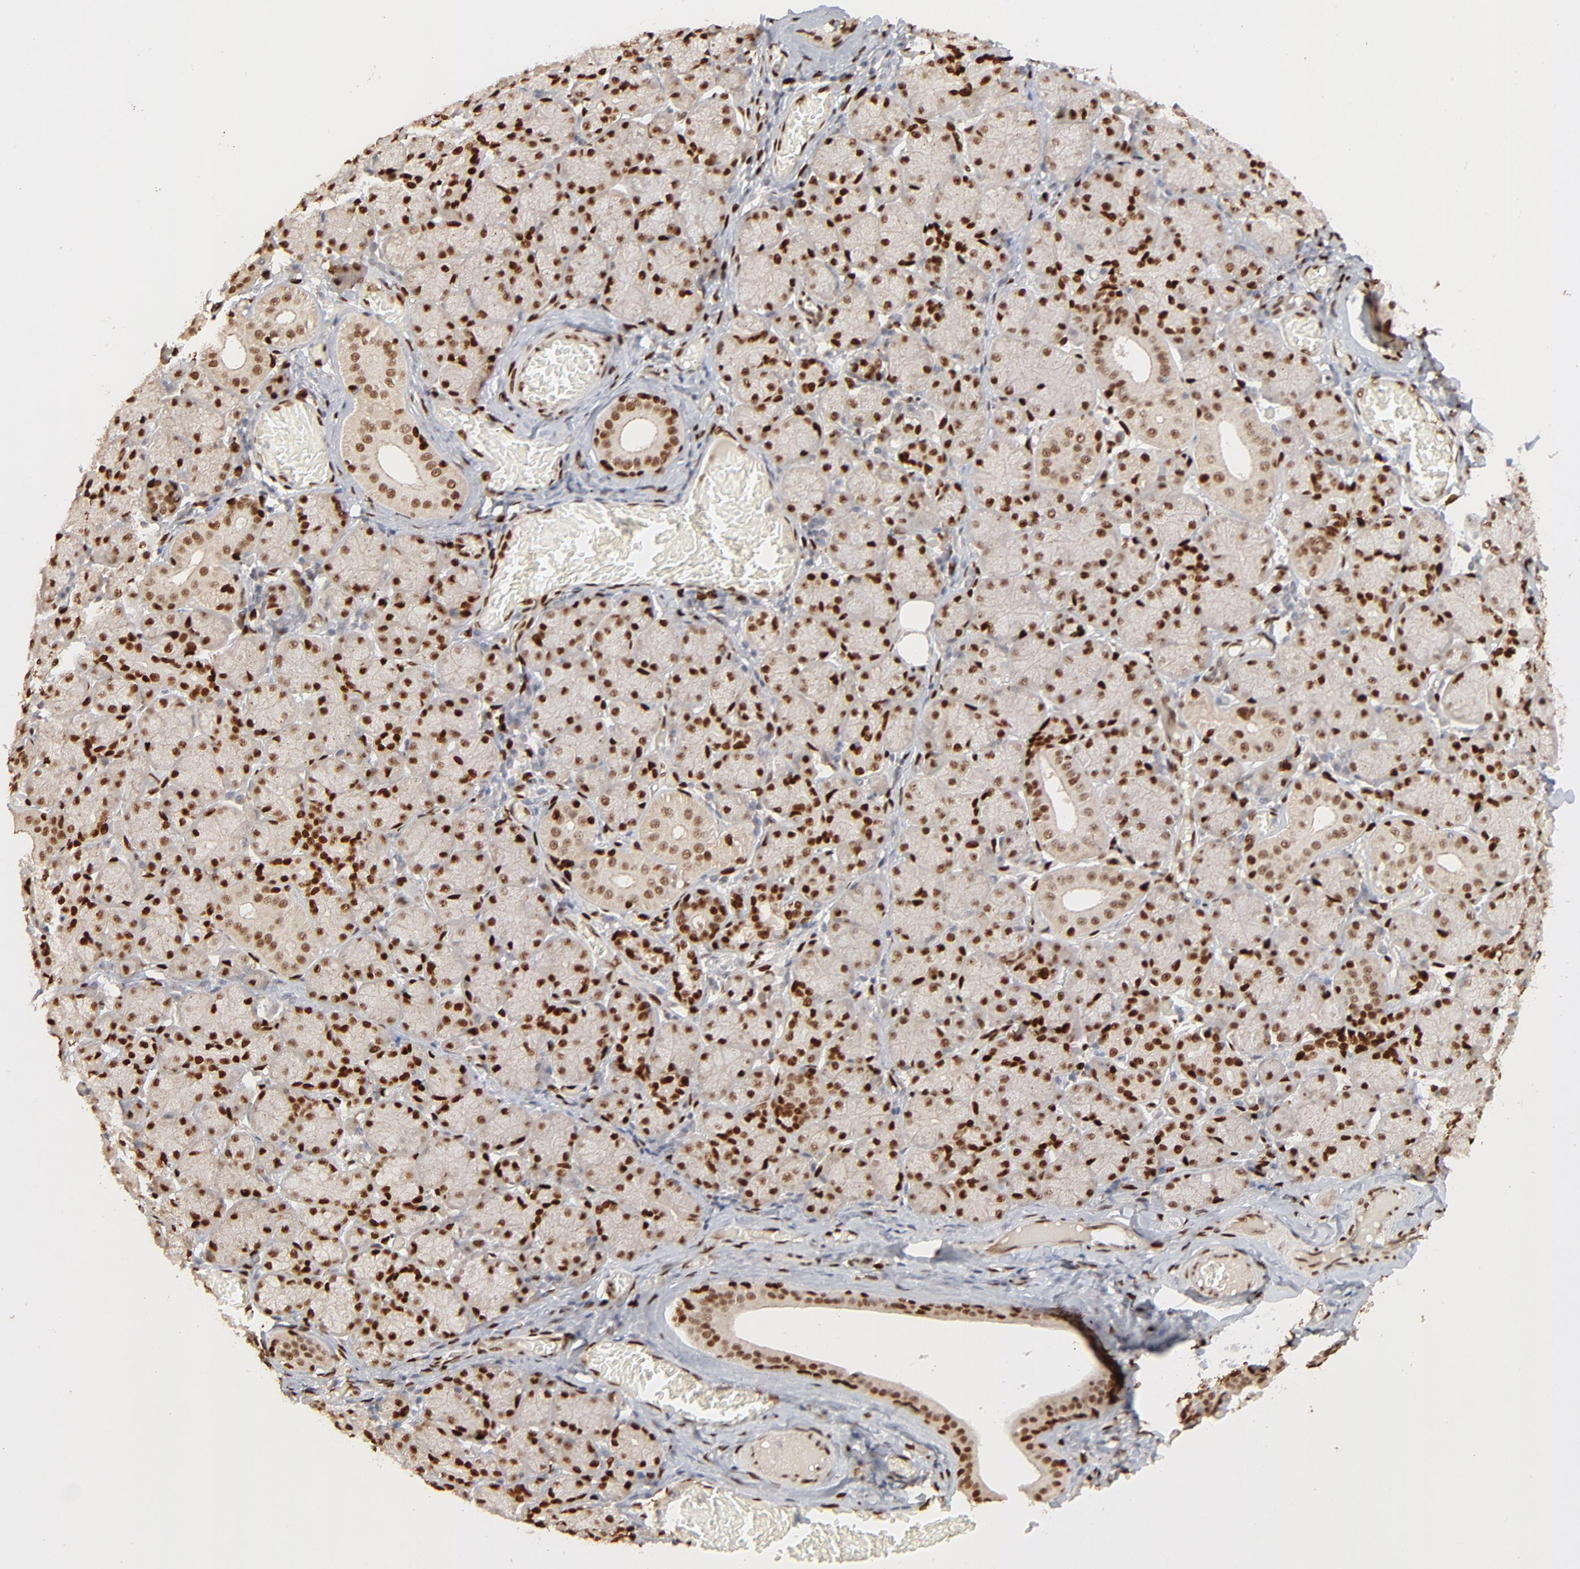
{"staining": {"intensity": "strong", "quantity": ">75%", "location": "nuclear"}, "tissue": "salivary gland", "cell_type": "Glandular cells", "image_type": "normal", "snomed": [{"axis": "morphology", "description": "Normal tissue, NOS"}, {"axis": "topography", "description": "Salivary gland"}], "caption": "Immunohistochemical staining of unremarkable human salivary gland demonstrates strong nuclear protein positivity in about >75% of glandular cells.", "gene": "NFIB", "patient": {"sex": "female", "age": 24}}